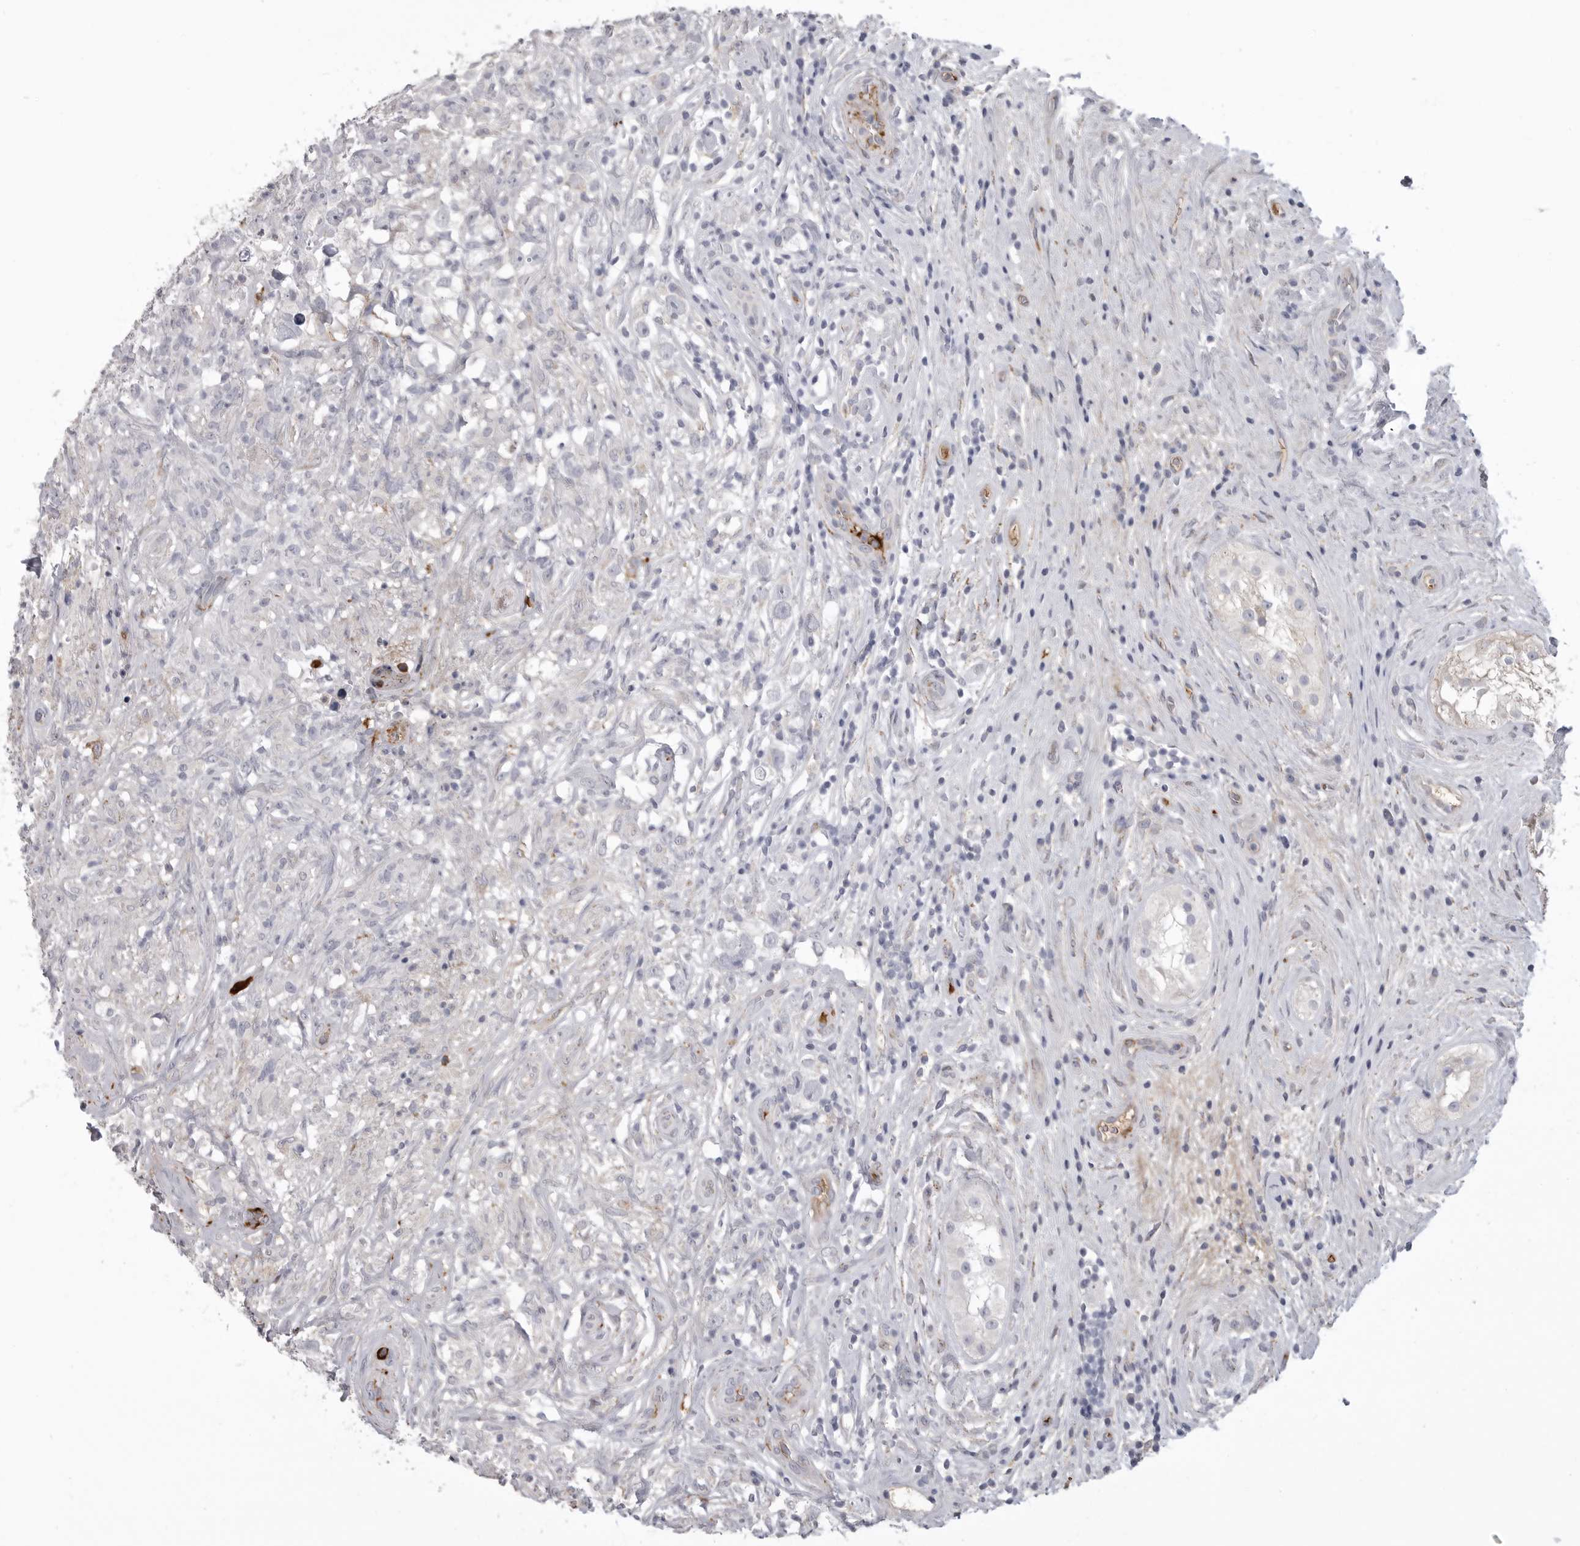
{"staining": {"intensity": "negative", "quantity": "none", "location": "none"}, "tissue": "testis cancer", "cell_type": "Tumor cells", "image_type": "cancer", "snomed": [{"axis": "morphology", "description": "Seminoma, NOS"}, {"axis": "topography", "description": "Testis"}], "caption": "There is no significant positivity in tumor cells of testis cancer (seminoma).", "gene": "SERPING1", "patient": {"sex": "male", "age": 49}}